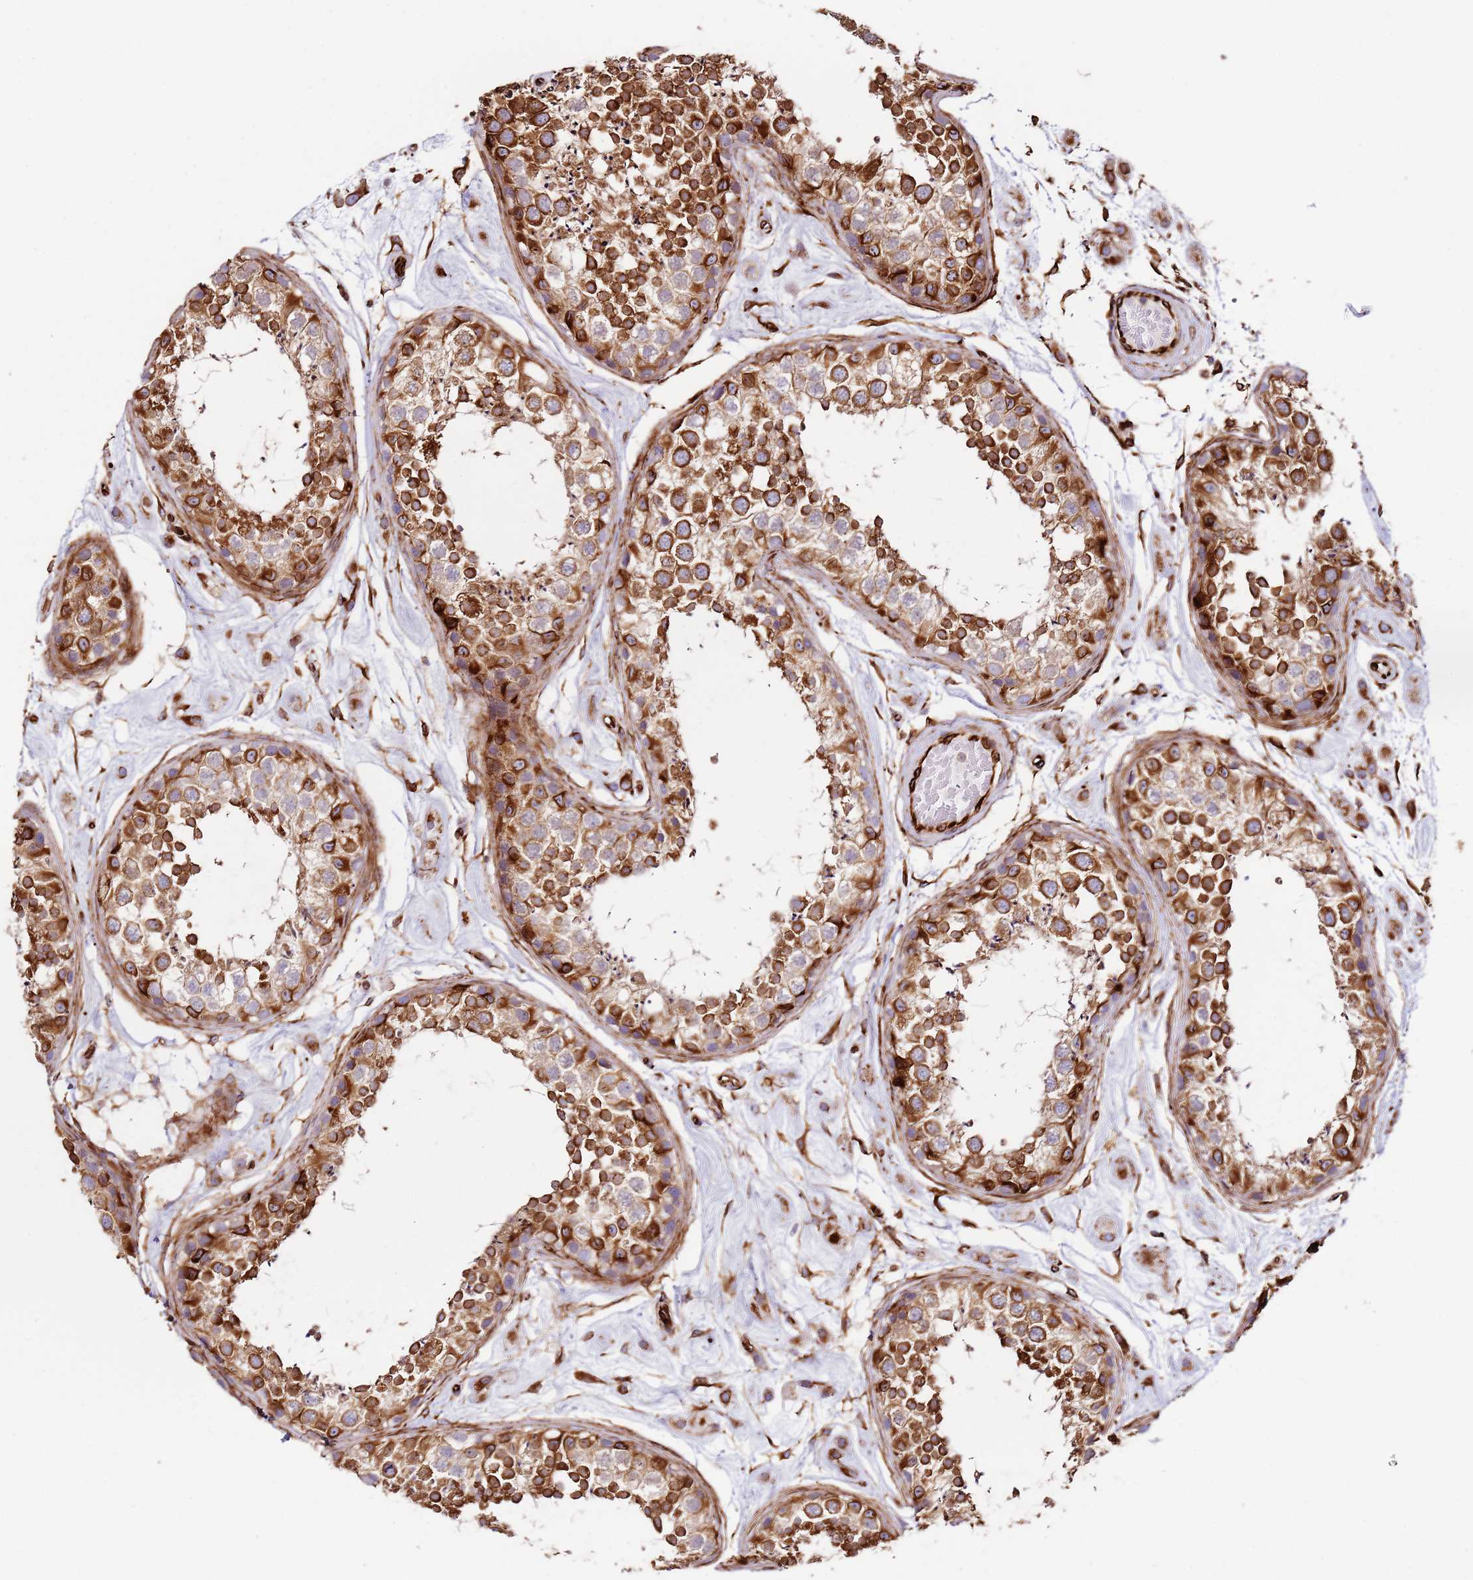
{"staining": {"intensity": "strong", "quantity": ">75%", "location": "cytoplasmic/membranous"}, "tissue": "testis", "cell_type": "Cells in seminiferous ducts", "image_type": "normal", "snomed": [{"axis": "morphology", "description": "Normal tissue, NOS"}, {"axis": "topography", "description": "Testis"}], "caption": "Cells in seminiferous ducts show high levels of strong cytoplasmic/membranous expression in about >75% of cells in unremarkable human testis. (DAB = brown stain, brightfield microscopy at high magnification).", "gene": "MRGPRE", "patient": {"sex": "male", "age": 25}}